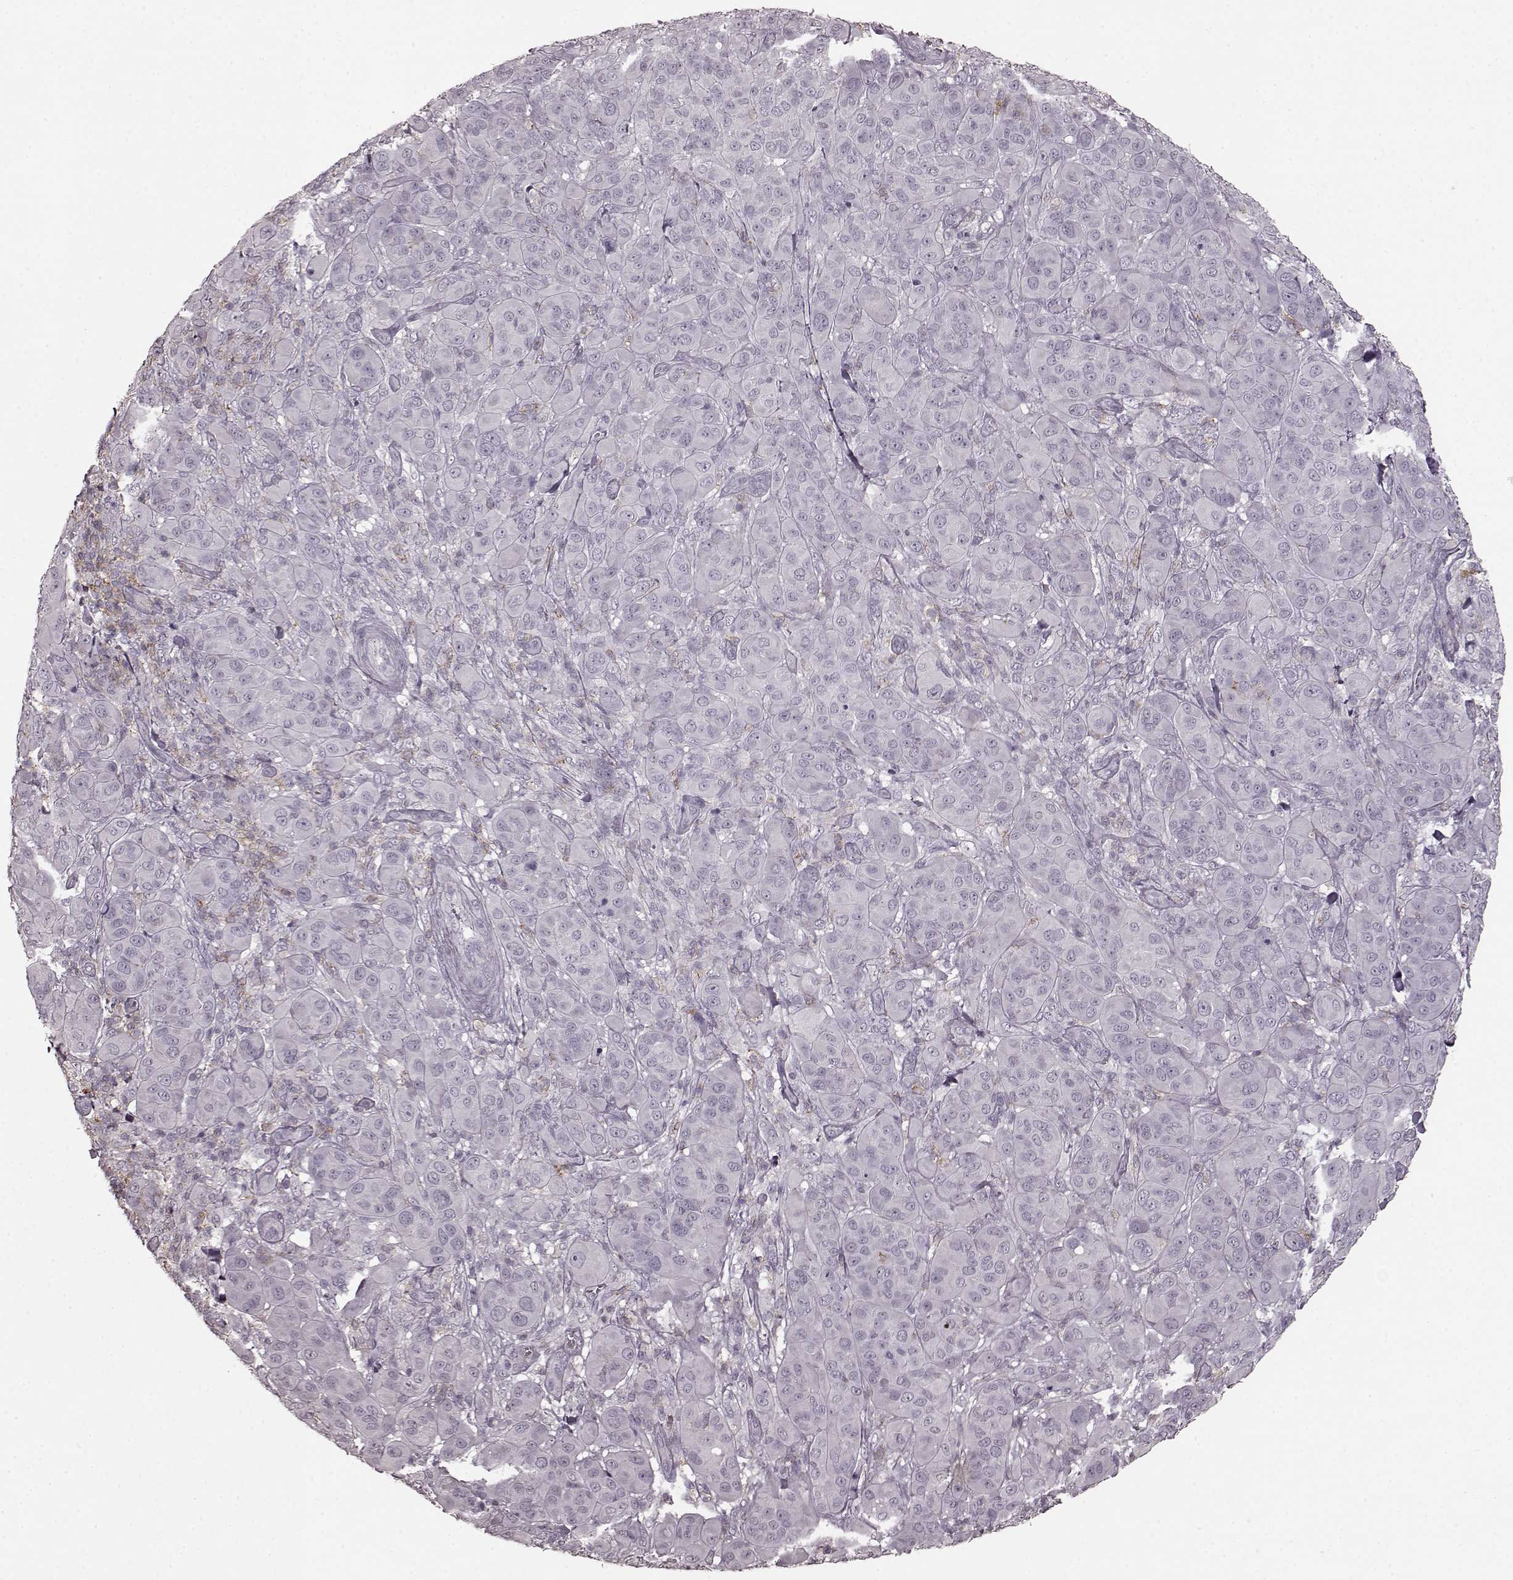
{"staining": {"intensity": "negative", "quantity": "none", "location": "none"}, "tissue": "melanoma", "cell_type": "Tumor cells", "image_type": "cancer", "snomed": [{"axis": "morphology", "description": "Malignant melanoma, NOS"}, {"axis": "topography", "description": "Skin"}], "caption": "Histopathology image shows no protein positivity in tumor cells of melanoma tissue.", "gene": "CD28", "patient": {"sex": "female", "age": 87}}